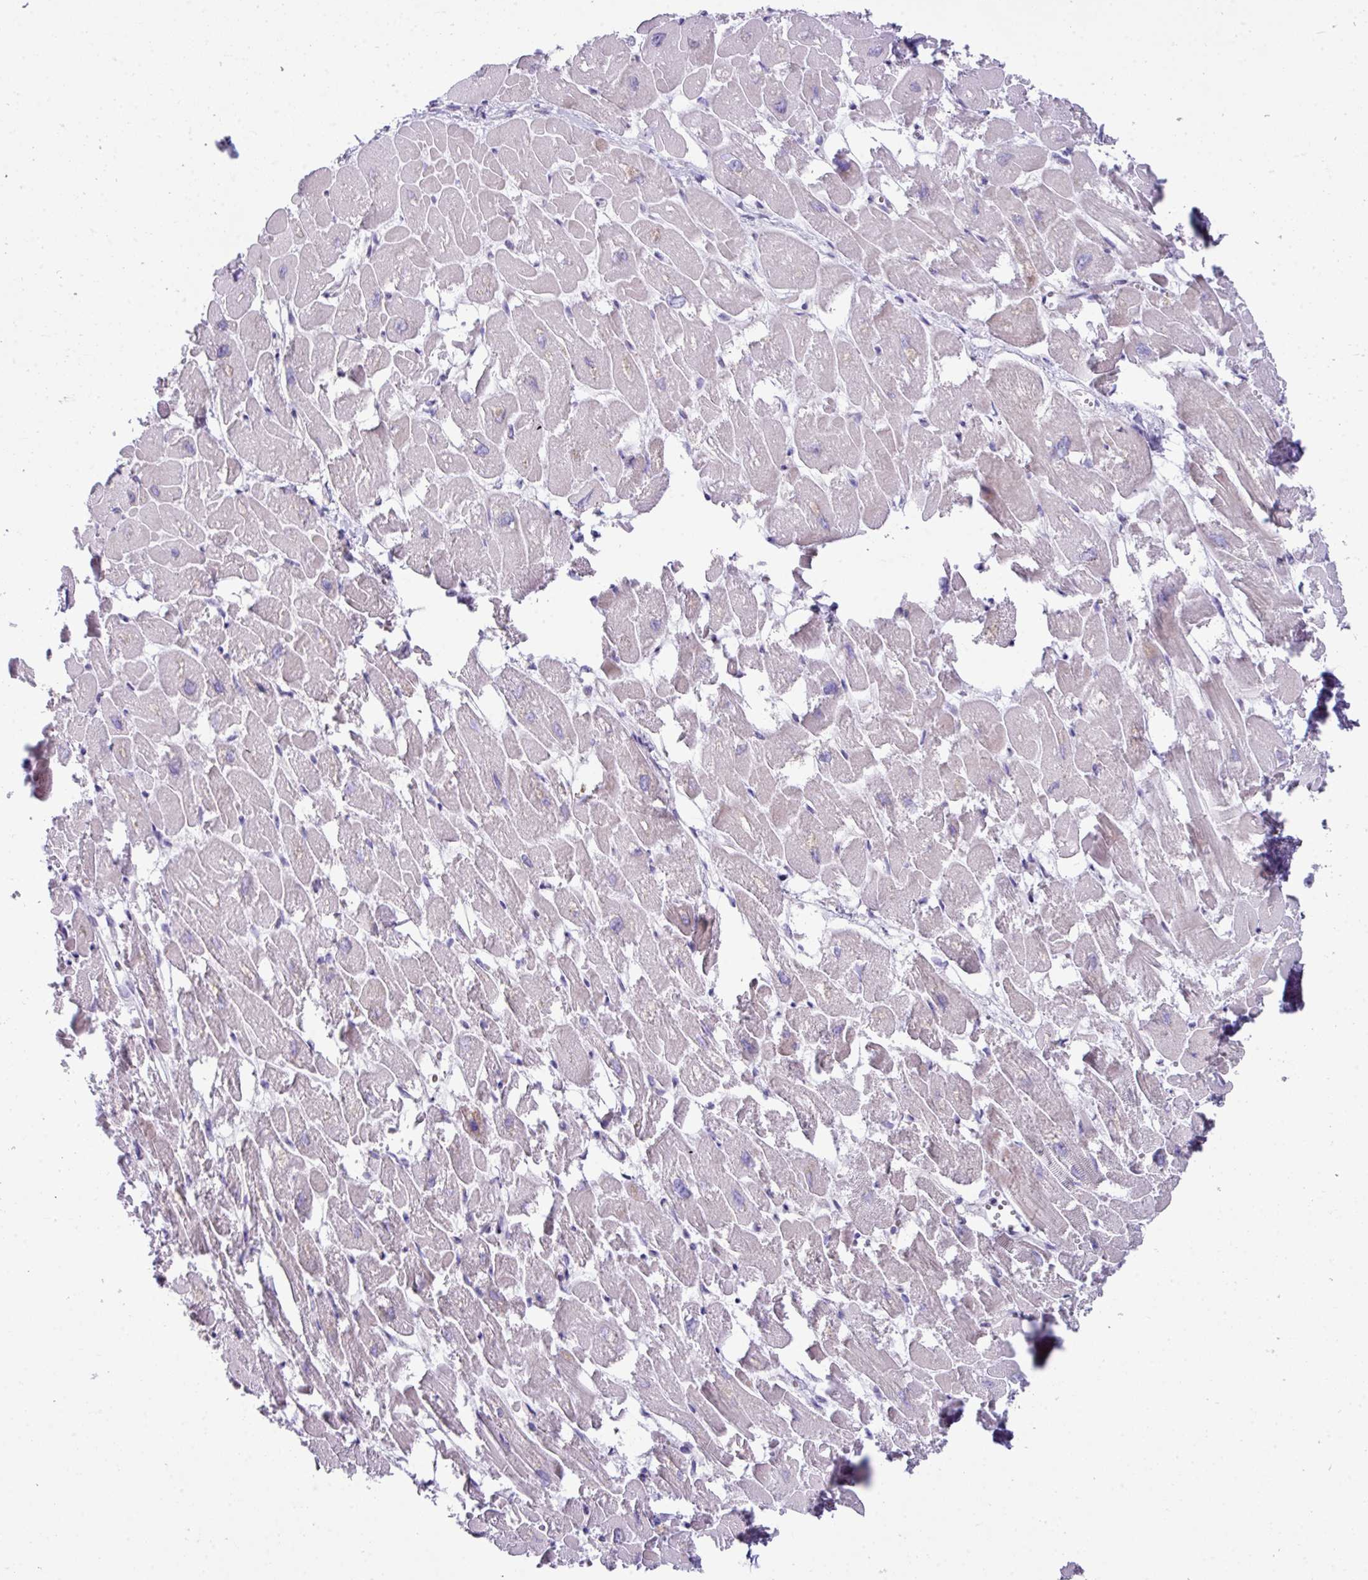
{"staining": {"intensity": "moderate", "quantity": "25%-75%", "location": "cytoplasmic/membranous"}, "tissue": "heart muscle", "cell_type": "Cardiomyocytes", "image_type": "normal", "snomed": [{"axis": "morphology", "description": "Normal tissue, NOS"}, {"axis": "topography", "description": "Heart"}], "caption": "Protein positivity by immunohistochemistry exhibits moderate cytoplasmic/membranous staining in about 25%-75% of cardiomyocytes in unremarkable heart muscle.", "gene": "ABCC5", "patient": {"sex": "male", "age": 54}}